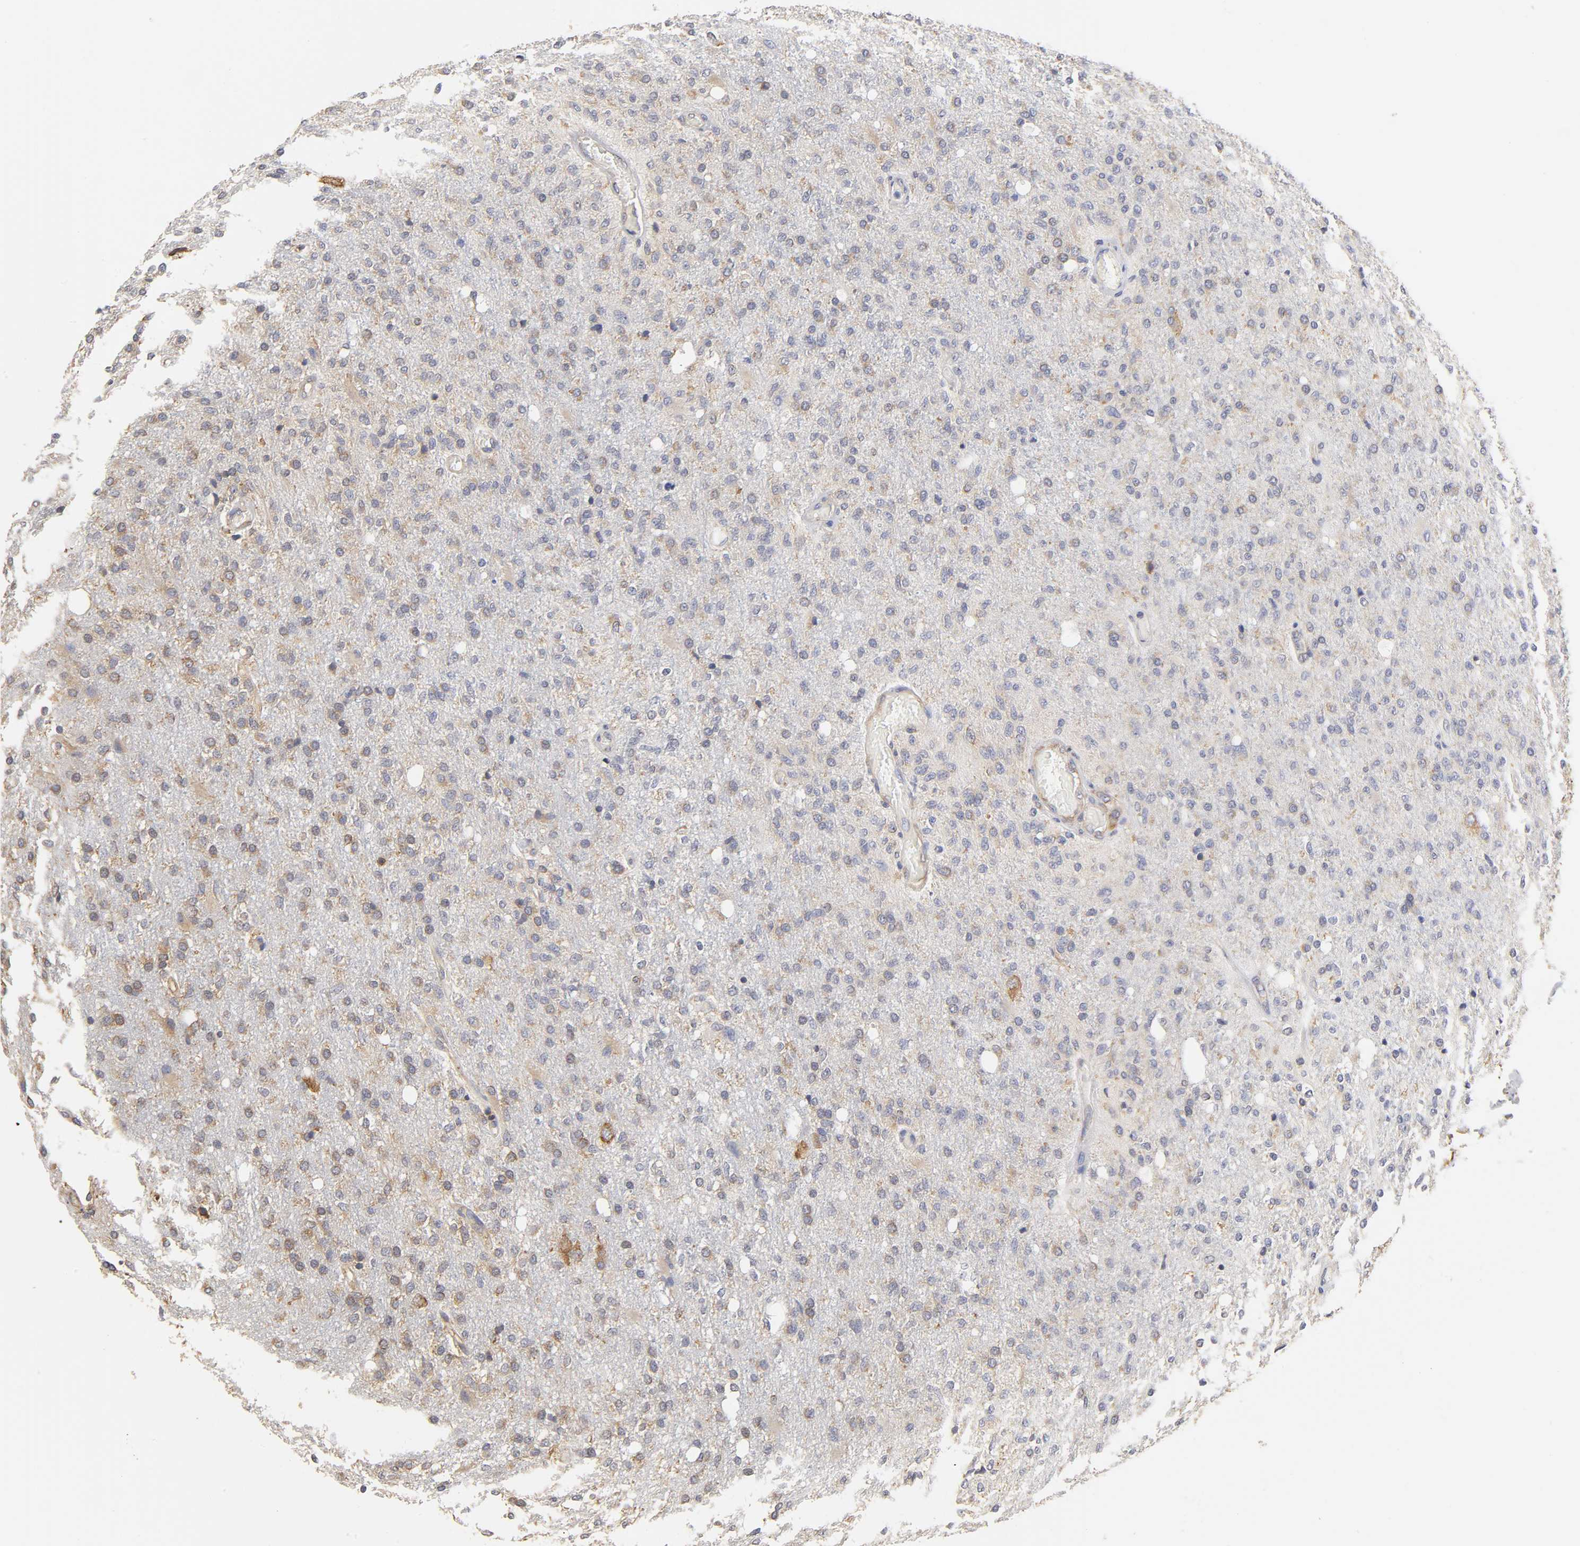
{"staining": {"intensity": "moderate", "quantity": "25%-75%", "location": "cytoplasmic/membranous"}, "tissue": "glioma", "cell_type": "Tumor cells", "image_type": "cancer", "snomed": [{"axis": "morphology", "description": "Normal tissue, NOS"}, {"axis": "morphology", "description": "Glioma, malignant, High grade"}, {"axis": "topography", "description": "Cerebral cortex"}], "caption": "The immunohistochemical stain shows moderate cytoplasmic/membranous positivity in tumor cells of glioma tissue. (DAB IHC with brightfield microscopy, high magnification).", "gene": "RPL14", "patient": {"sex": "male", "age": 77}}